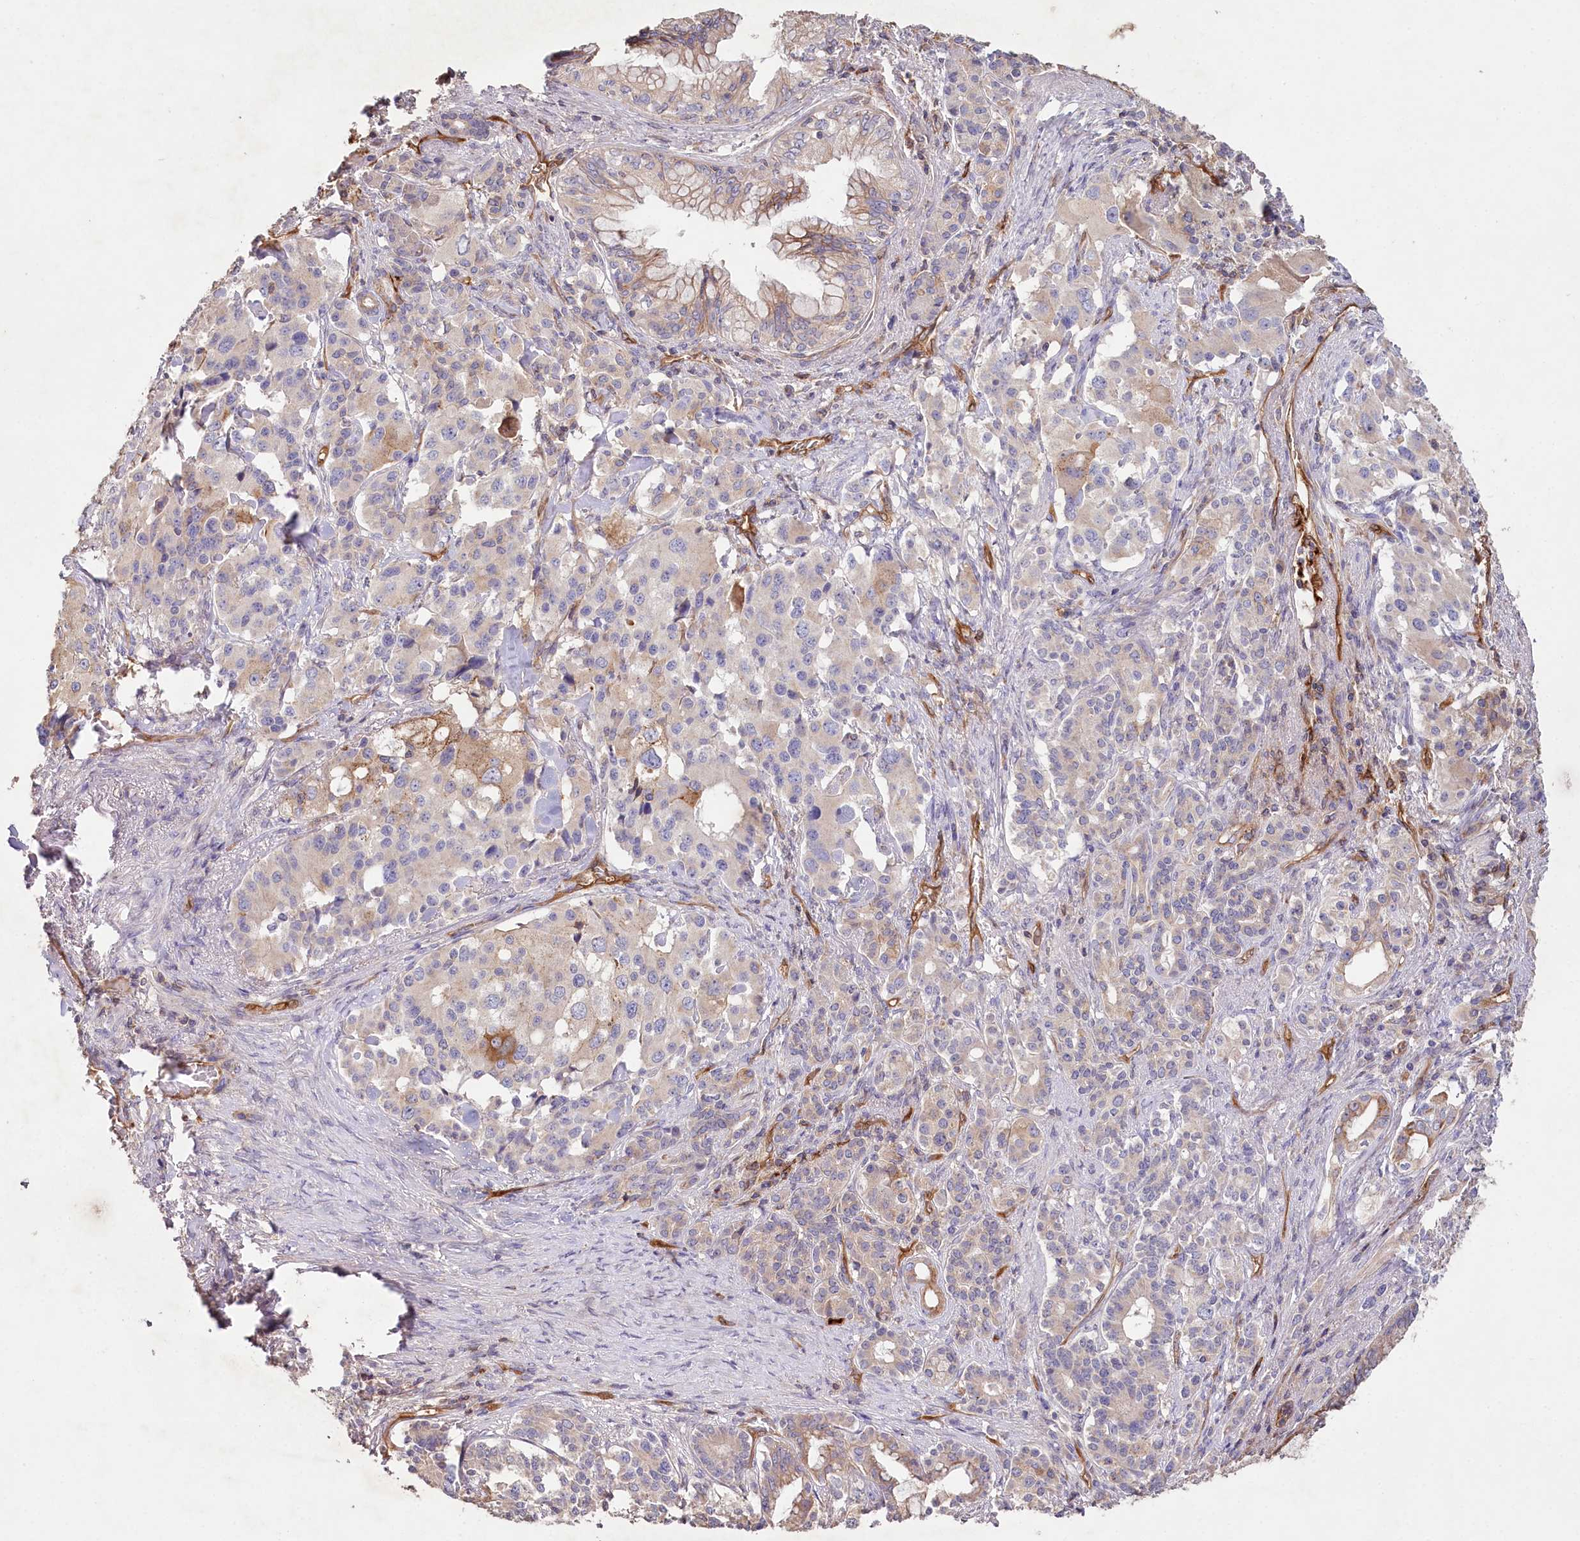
{"staining": {"intensity": "weak", "quantity": "25%-75%", "location": "cytoplasmic/membranous"}, "tissue": "pancreatic cancer", "cell_type": "Tumor cells", "image_type": "cancer", "snomed": [{"axis": "morphology", "description": "Adenocarcinoma, NOS"}, {"axis": "topography", "description": "Pancreas"}], "caption": "DAB (3,3'-diaminobenzidine) immunohistochemical staining of pancreatic cancer exhibits weak cytoplasmic/membranous protein expression in approximately 25%-75% of tumor cells.", "gene": "RBP5", "patient": {"sex": "female", "age": 74}}